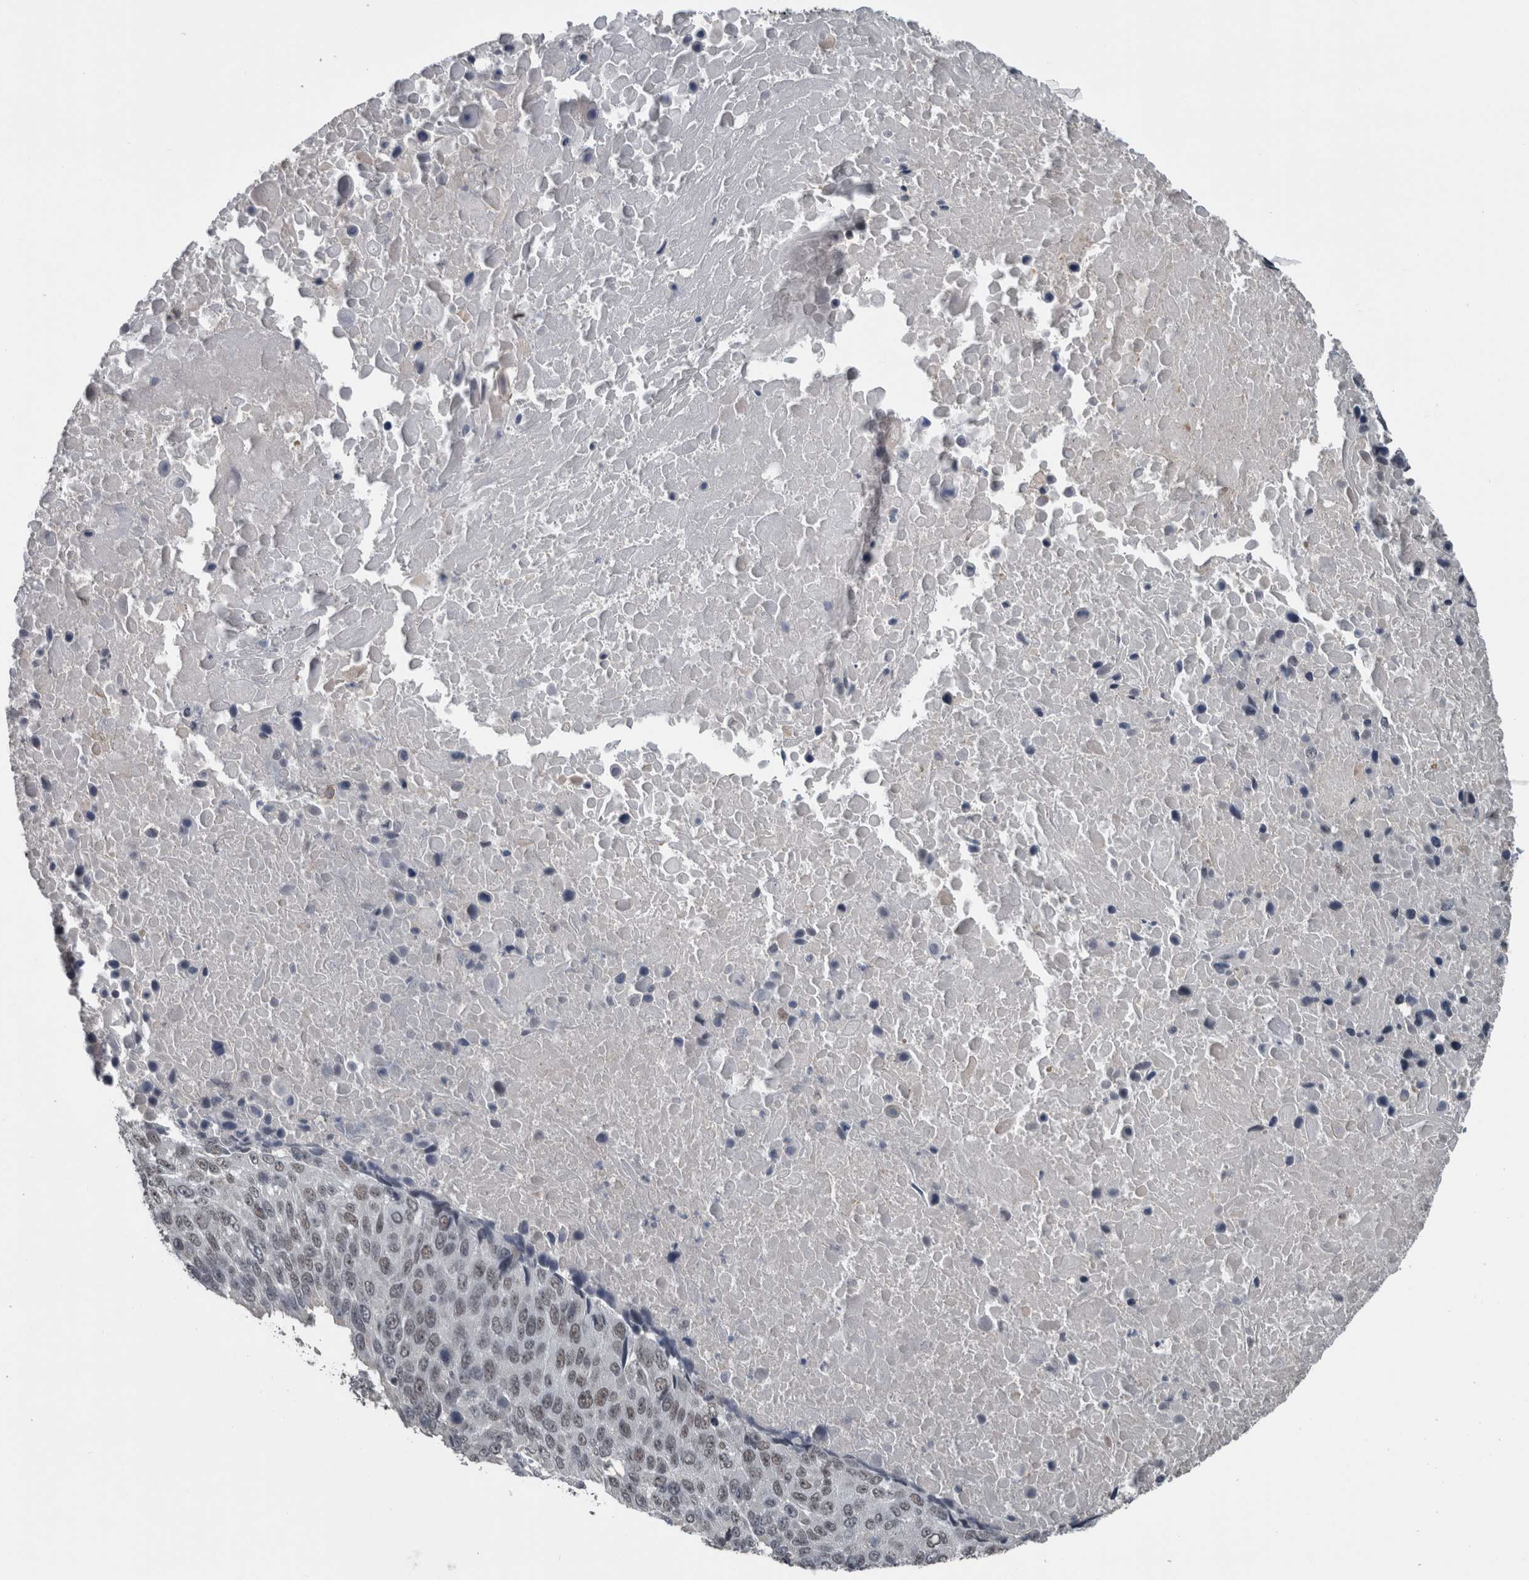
{"staining": {"intensity": "weak", "quantity": "<25%", "location": "nuclear"}, "tissue": "lung cancer", "cell_type": "Tumor cells", "image_type": "cancer", "snomed": [{"axis": "morphology", "description": "Squamous cell carcinoma, NOS"}, {"axis": "topography", "description": "Lung"}], "caption": "This is an immunohistochemistry (IHC) photomicrograph of squamous cell carcinoma (lung). There is no expression in tumor cells.", "gene": "ZBTB21", "patient": {"sex": "male", "age": 66}}